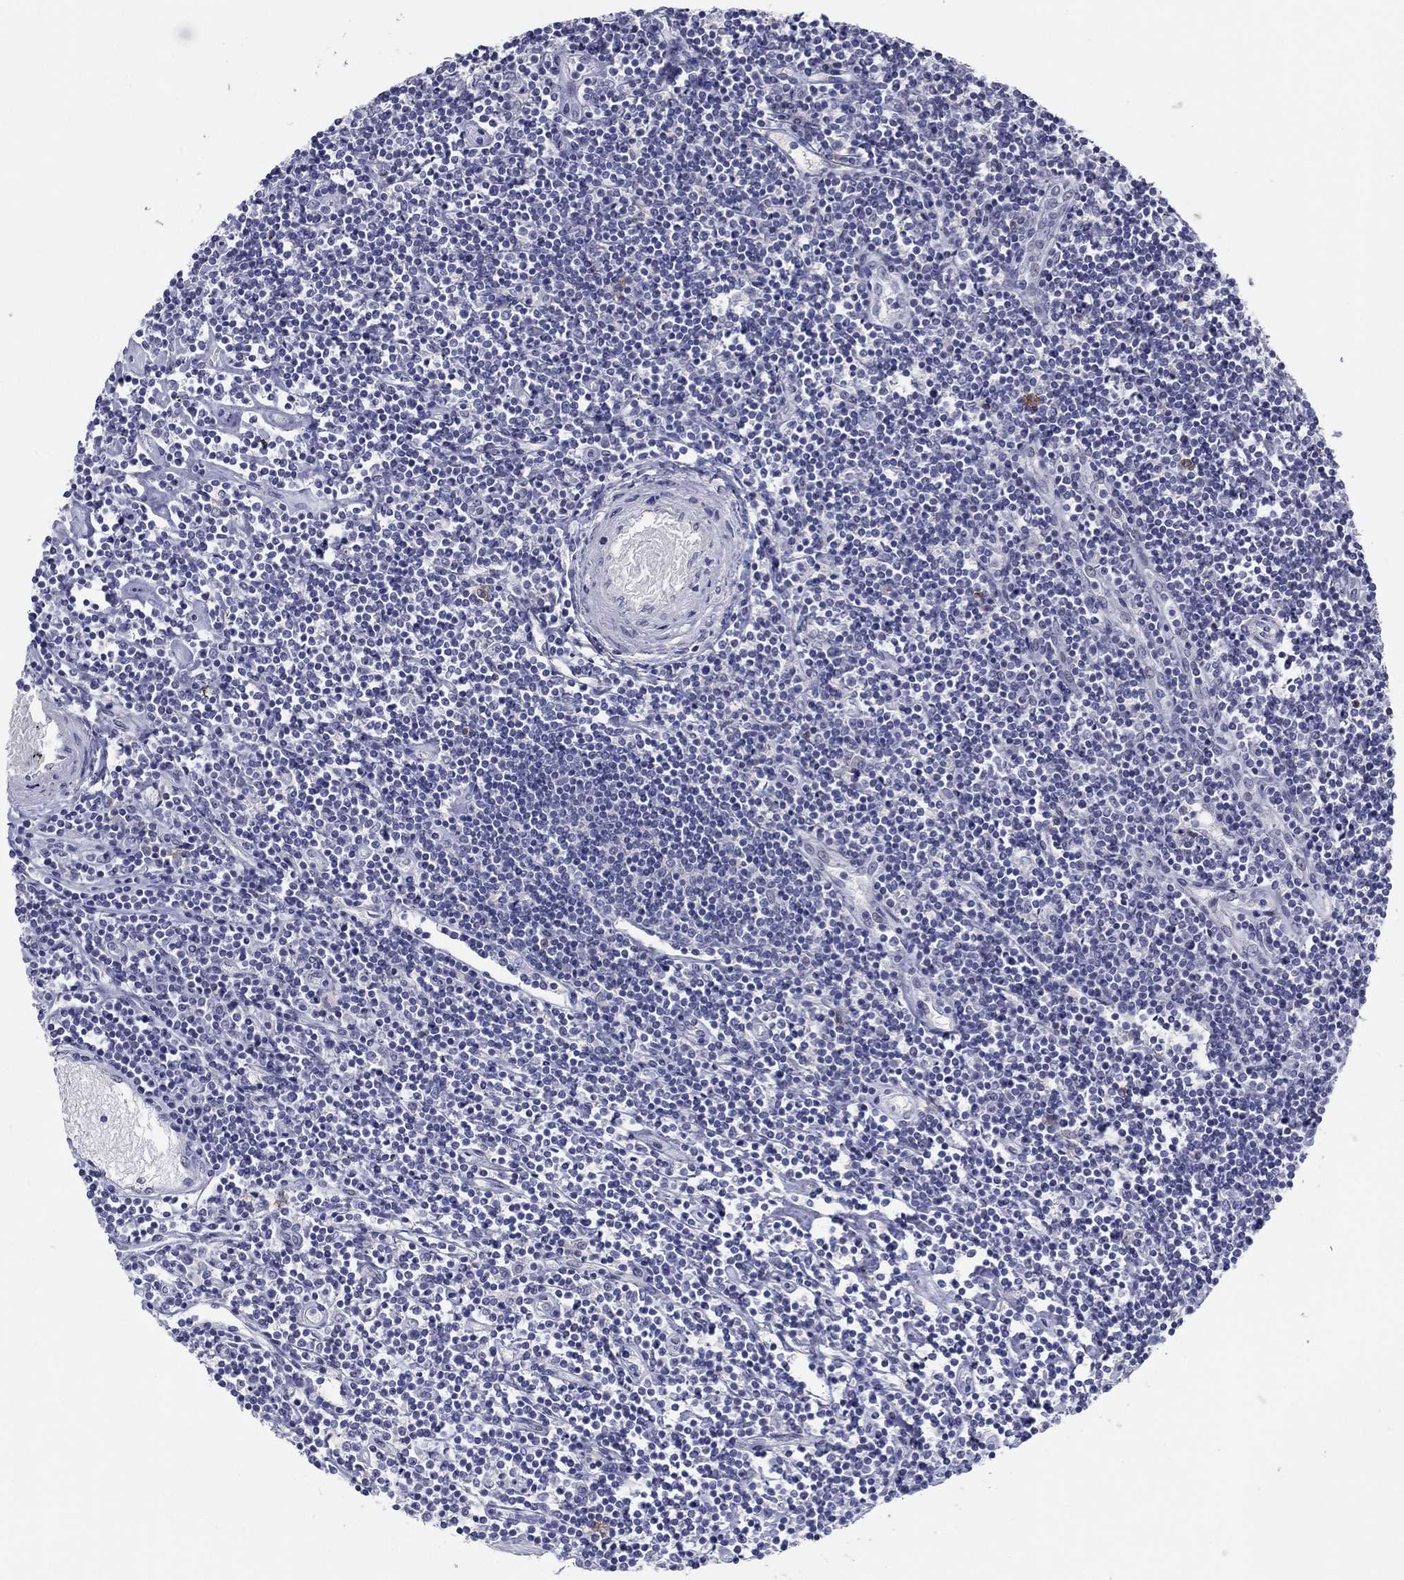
{"staining": {"intensity": "negative", "quantity": "none", "location": "none"}, "tissue": "lymphoma", "cell_type": "Tumor cells", "image_type": "cancer", "snomed": [{"axis": "morphology", "description": "Hodgkin's disease, NOS"}, {"axis": "topography", "description": "Lymph node"}], "caption": "Immunohistochemistry (IHC) of Hodgkin's disease shows no positivity in tumor cells. Brightfield microscopy of immunohistochemistry (IHC) stained with DAB (3,3'-diaminobenzidine) (brown) and hematoxylin (blue), captured at high magnification.", "gene": "ITGAE", "patient": {"sex": "male", "age": 40}}